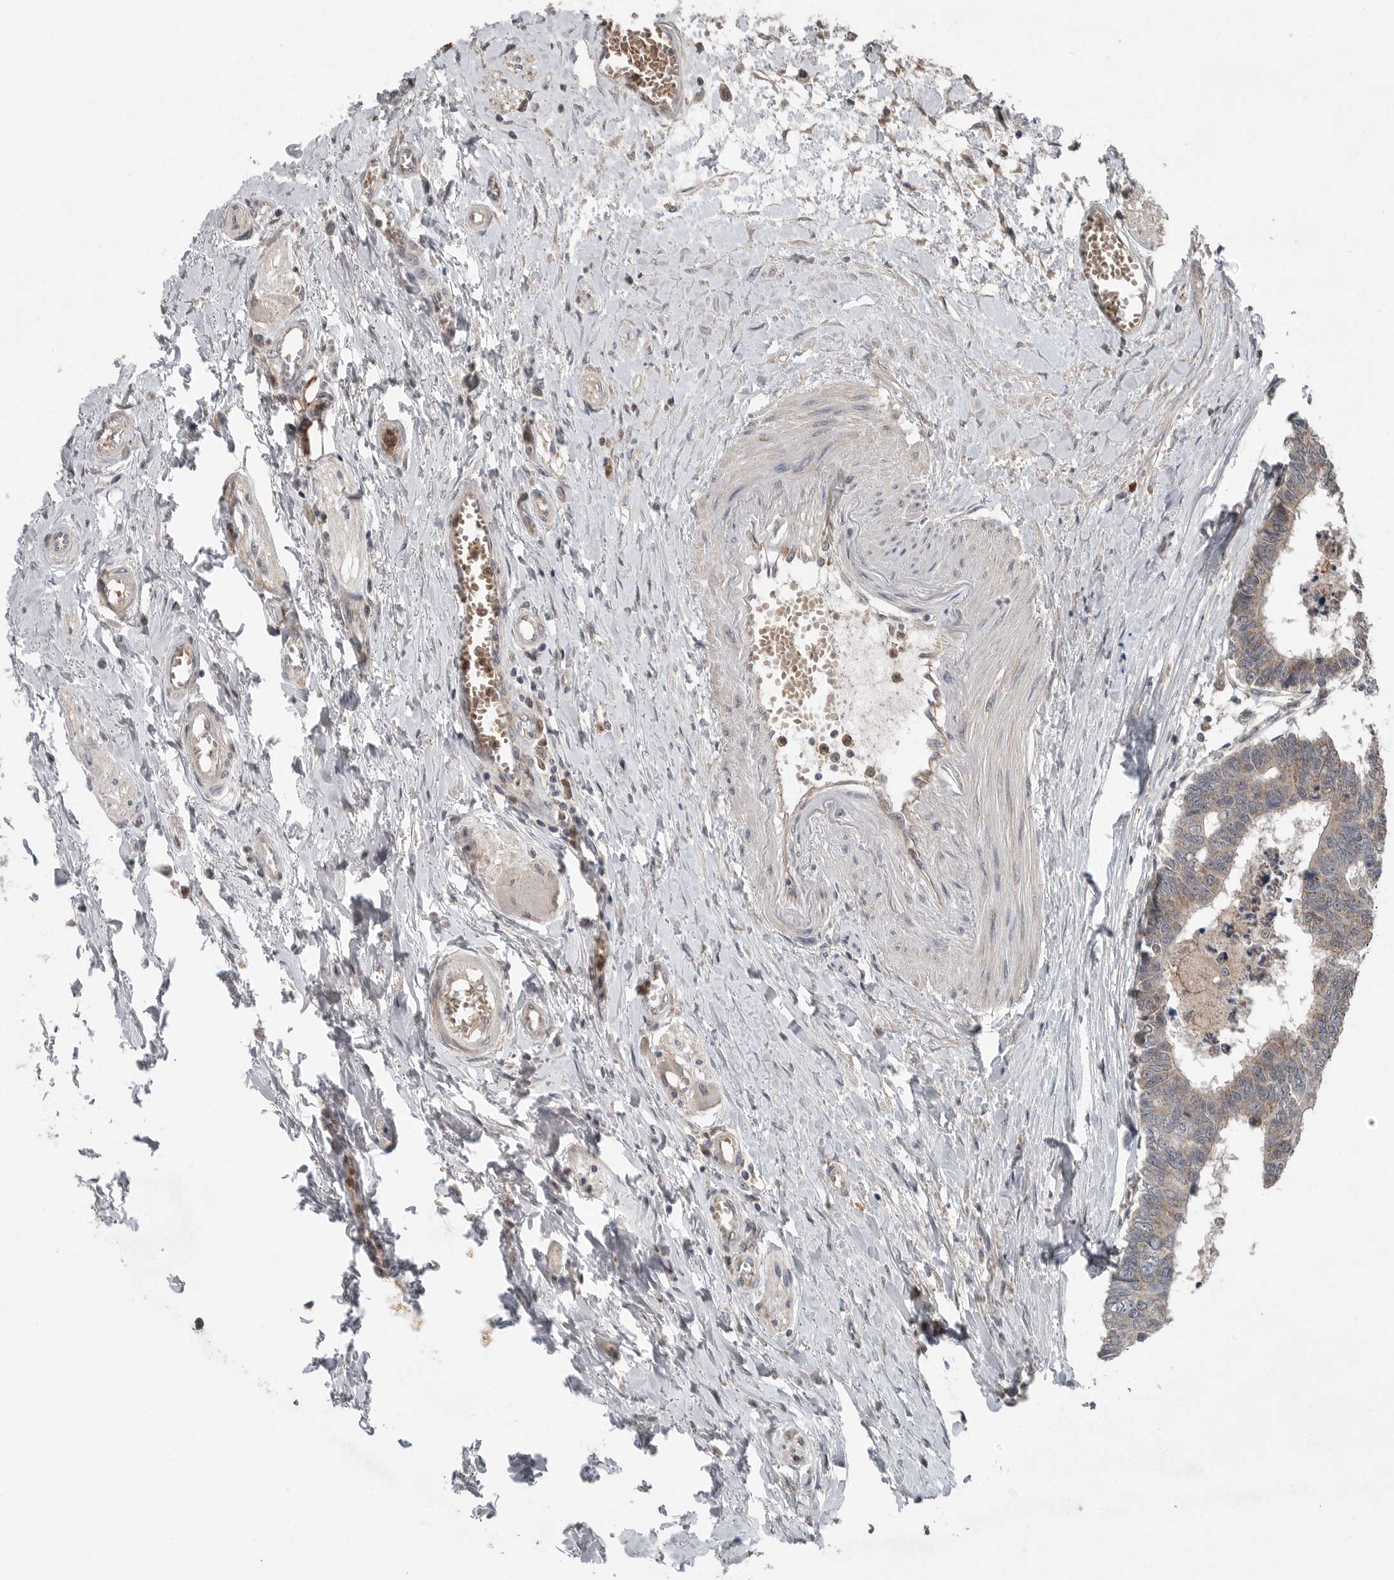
{"staining": {"intensity": "weak", "quantity": ">75%", "location": "cytoplasmic/membranous"}, "tissue": "colorectal cancer", "cell_type": "Tumor cells", "image_type": "cancer", "snomed": [{"axis": "morphology", "description": "Adenocarcinoma, NOS"}, {"axis": "topography", "description": "Rectum"}], "caption": "IHC (DAB (3,3'-diaminobenzidine)) staining of human colorectal adenocarcinoma exhibits weak cytoplasmic/membranous protein expression in about >75% of tumor cells.", "gene": "SCP2", "patient": {"sex": "male", "age": 84}}